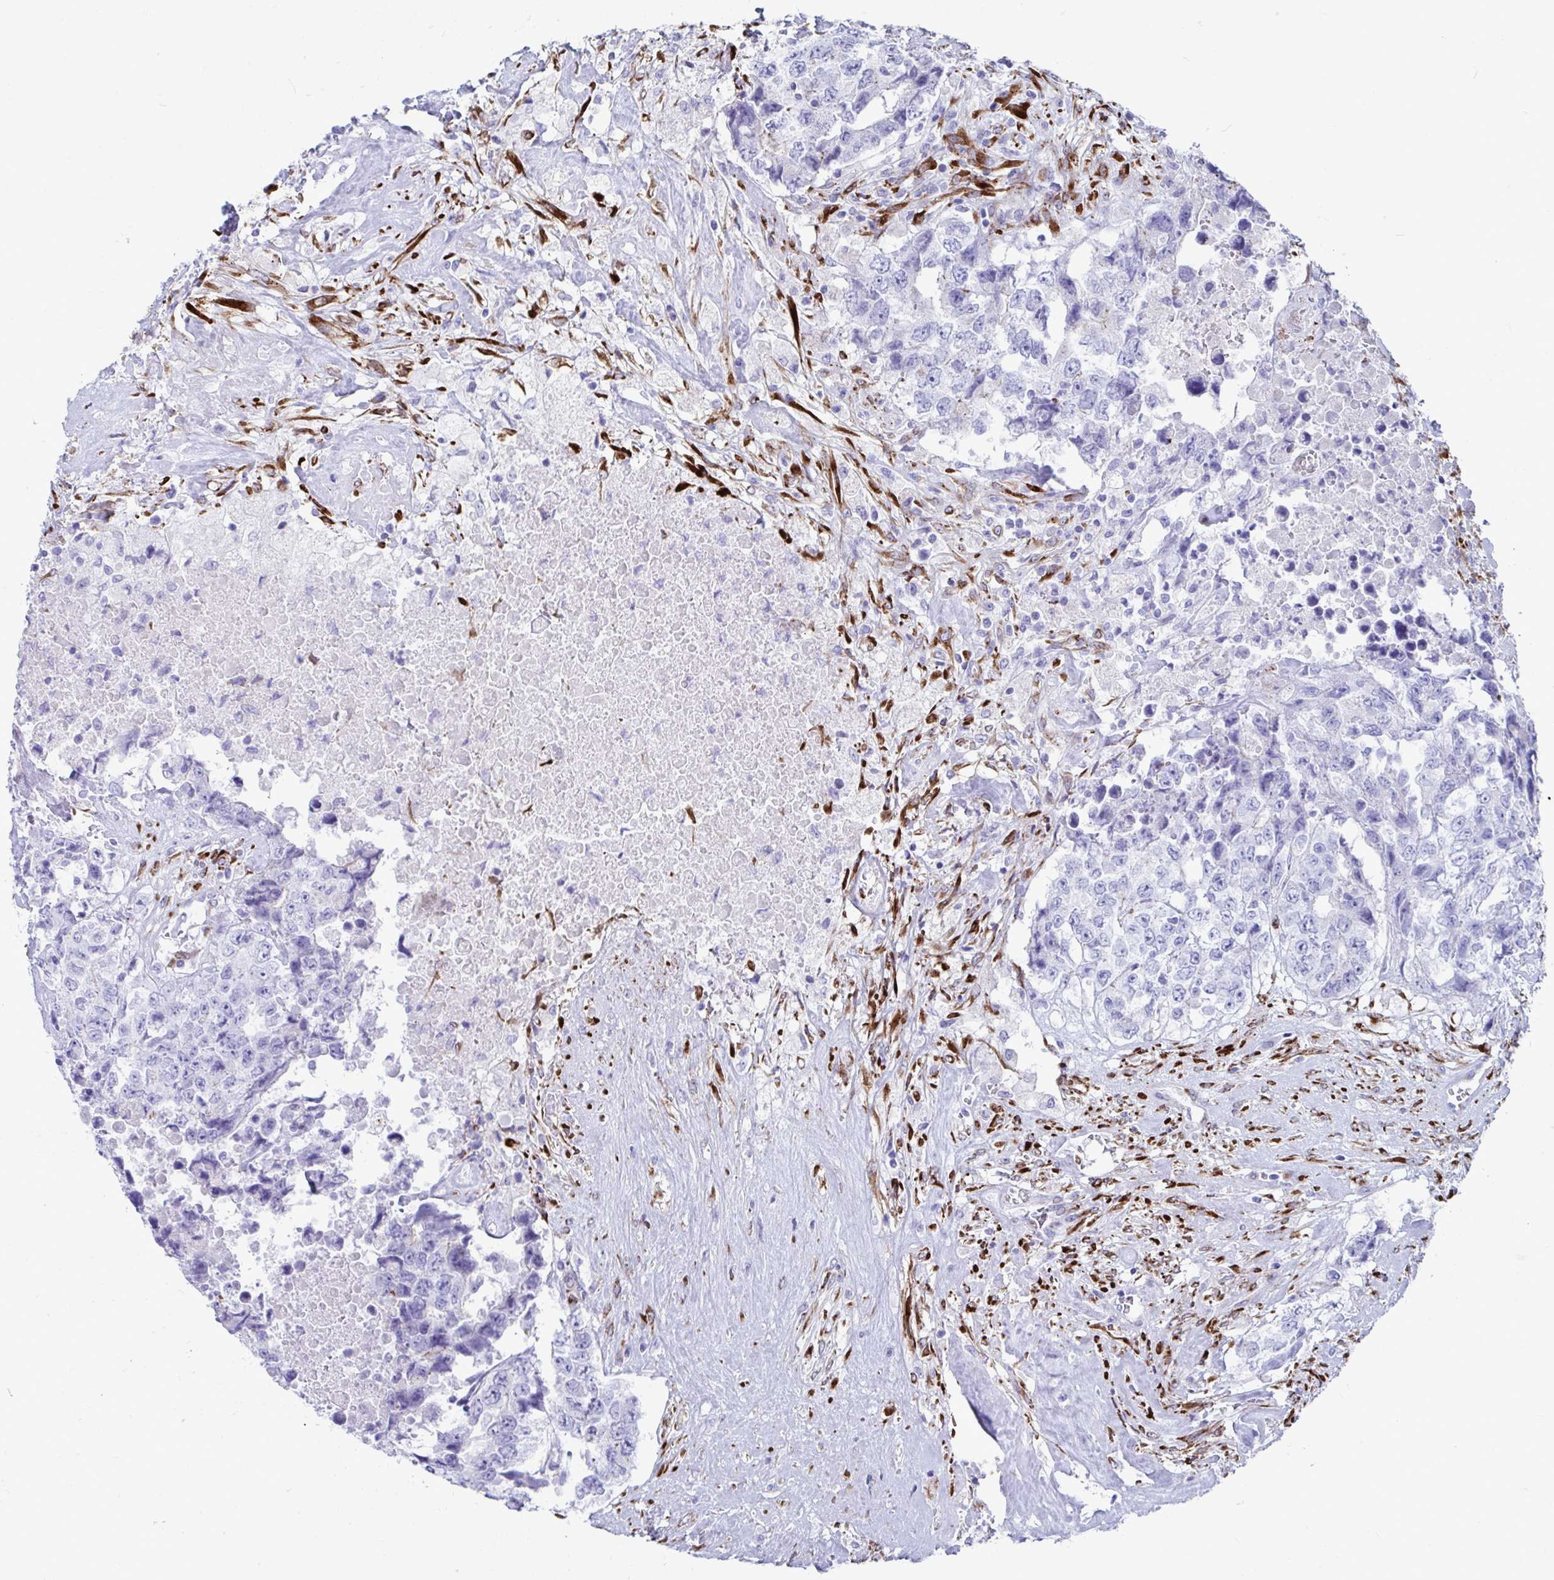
{"staining": {"intensity": "negative", "quantity": "none", "location": "none"}, "tissue": "testis cancer", "cell_type": "Tumor cells", "image_type": "cancer", "snomed": [{"axis": "morphology", "description": "Carcinoma, Embryonal, NOS"}, {"axis": "topography", "description": "Testis"}], "caption": "Testis cancer was stained to show a protein in brown. There is no significant positivity in tumor cells.", "gene": "GRXCR2", "patient": {"sex": "male", "age": 24}}